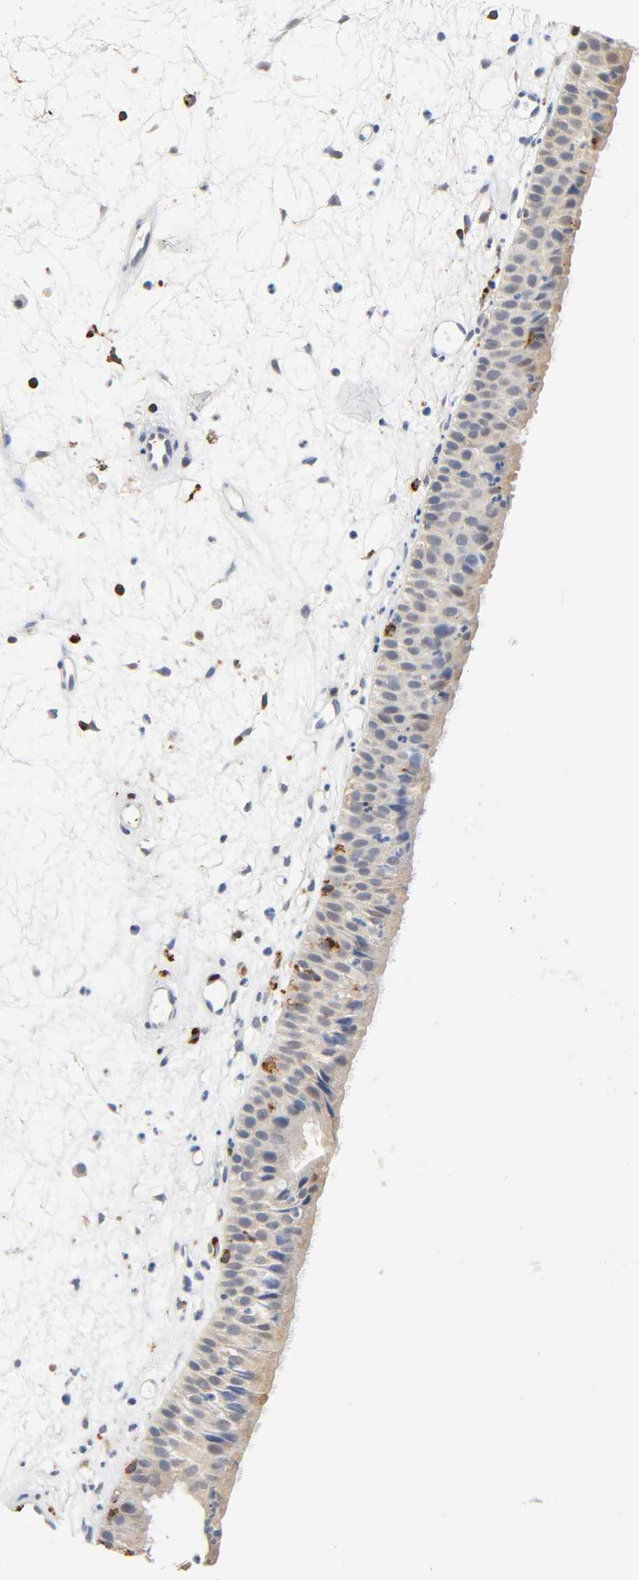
{"staining": {"intensity": "moderate", "quantity": ">75%", "location": "cytoplasmic/membranous"}, "tissue": "nasopharynx", "cell_type": "Respiratory epithelial cells", "image_type": "normal", "snomed": [{"axis": "morphology", "description": "Normal tissue, NOS"}, {"axis": "topography", "description": "Nasopharynx"}], "caption": "A photomicrograph showing moderate cytoplasmic/membranous expression in approximately >75% of respiratory epithelial cells in normal nasopharynx, as visualized by brown immunohistochemical staining.", "gene": "UCKL1", "patient": {"sex": "female", "age": 54}}